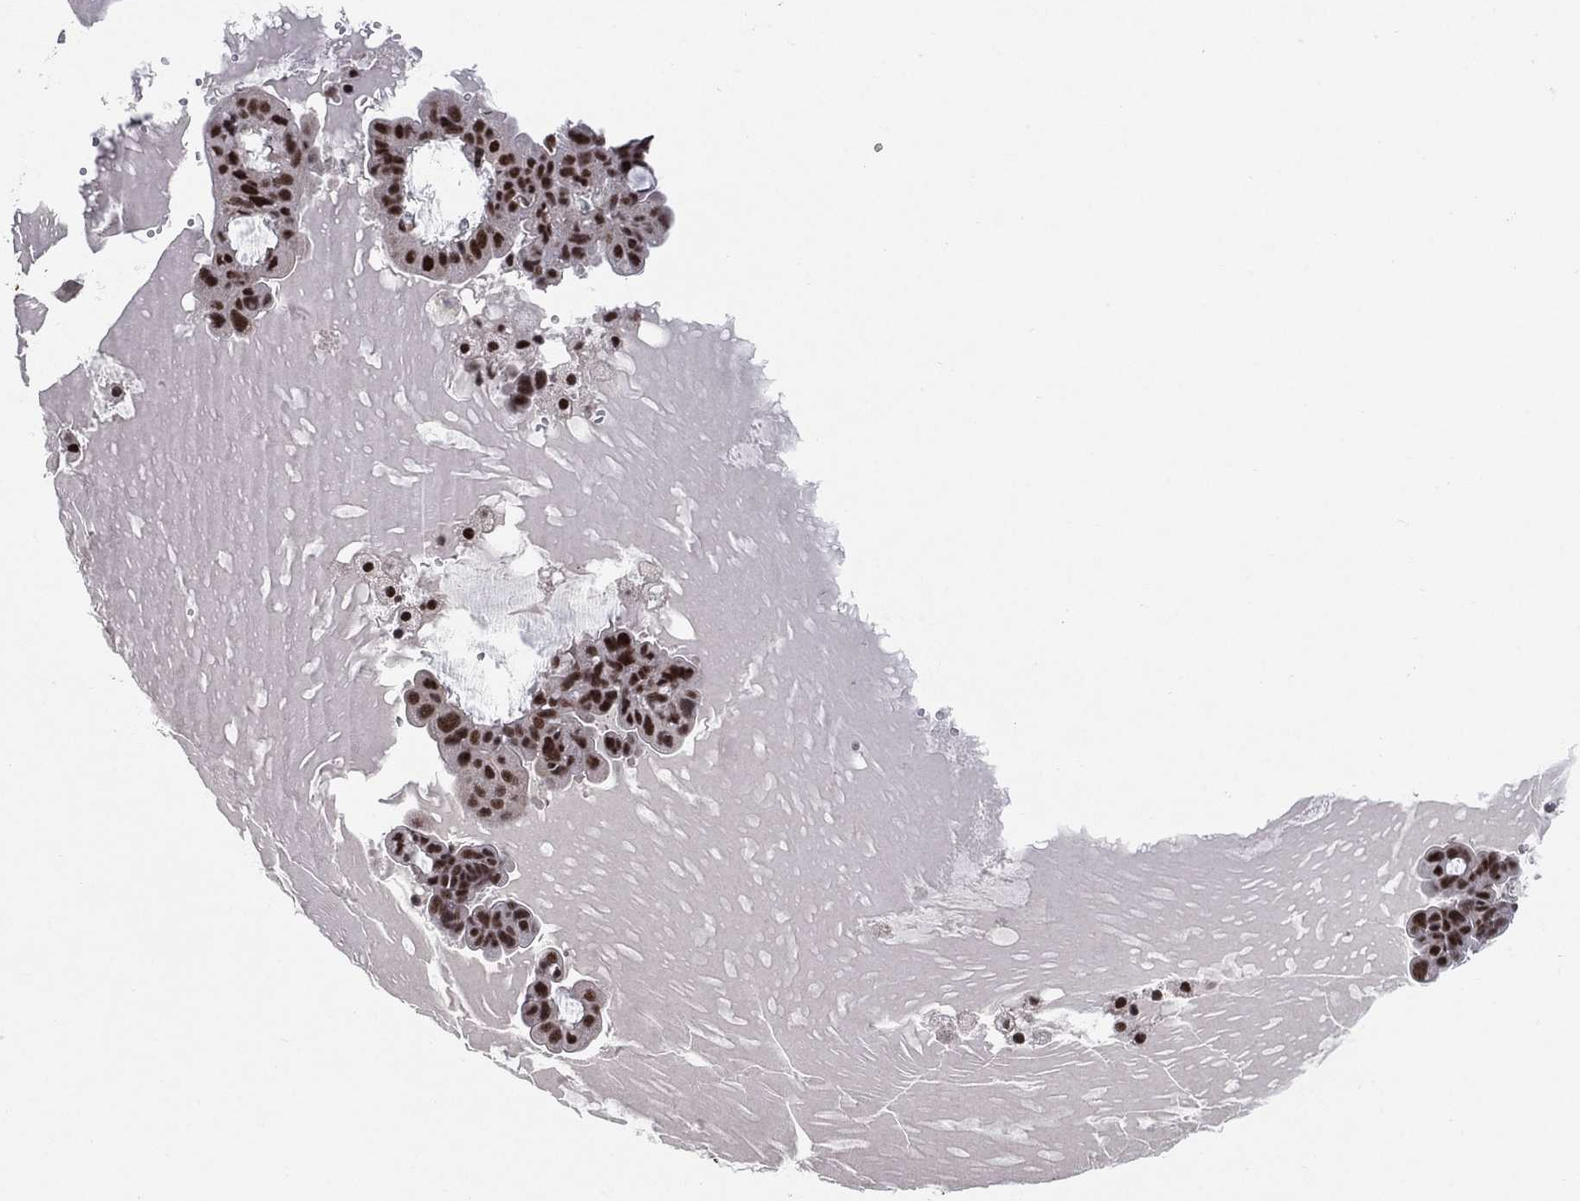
{"staining": {"intensity": "strong", "quantity": "25%-75%", "location": "nuclear"}, "tissue": "ovarian cancer", "cell_type": "Tumor cells", "image_type": "cancer", "snomed": [{"axis": "morphology", "description": "Cystadenocarcinoma, mucinous, NOS"}, {"axis": "topography", "description": "Ovary"}], "caption": "Immunohistochemical staining of ovarian cancer demonstrates high levels of strong nuclear staining in about 25%-75% of tumor cells. (IHC, brightfield microscopy, high magnification).", "gene": "DGCR8", "patient": {"sex": "female", "age": 63}}